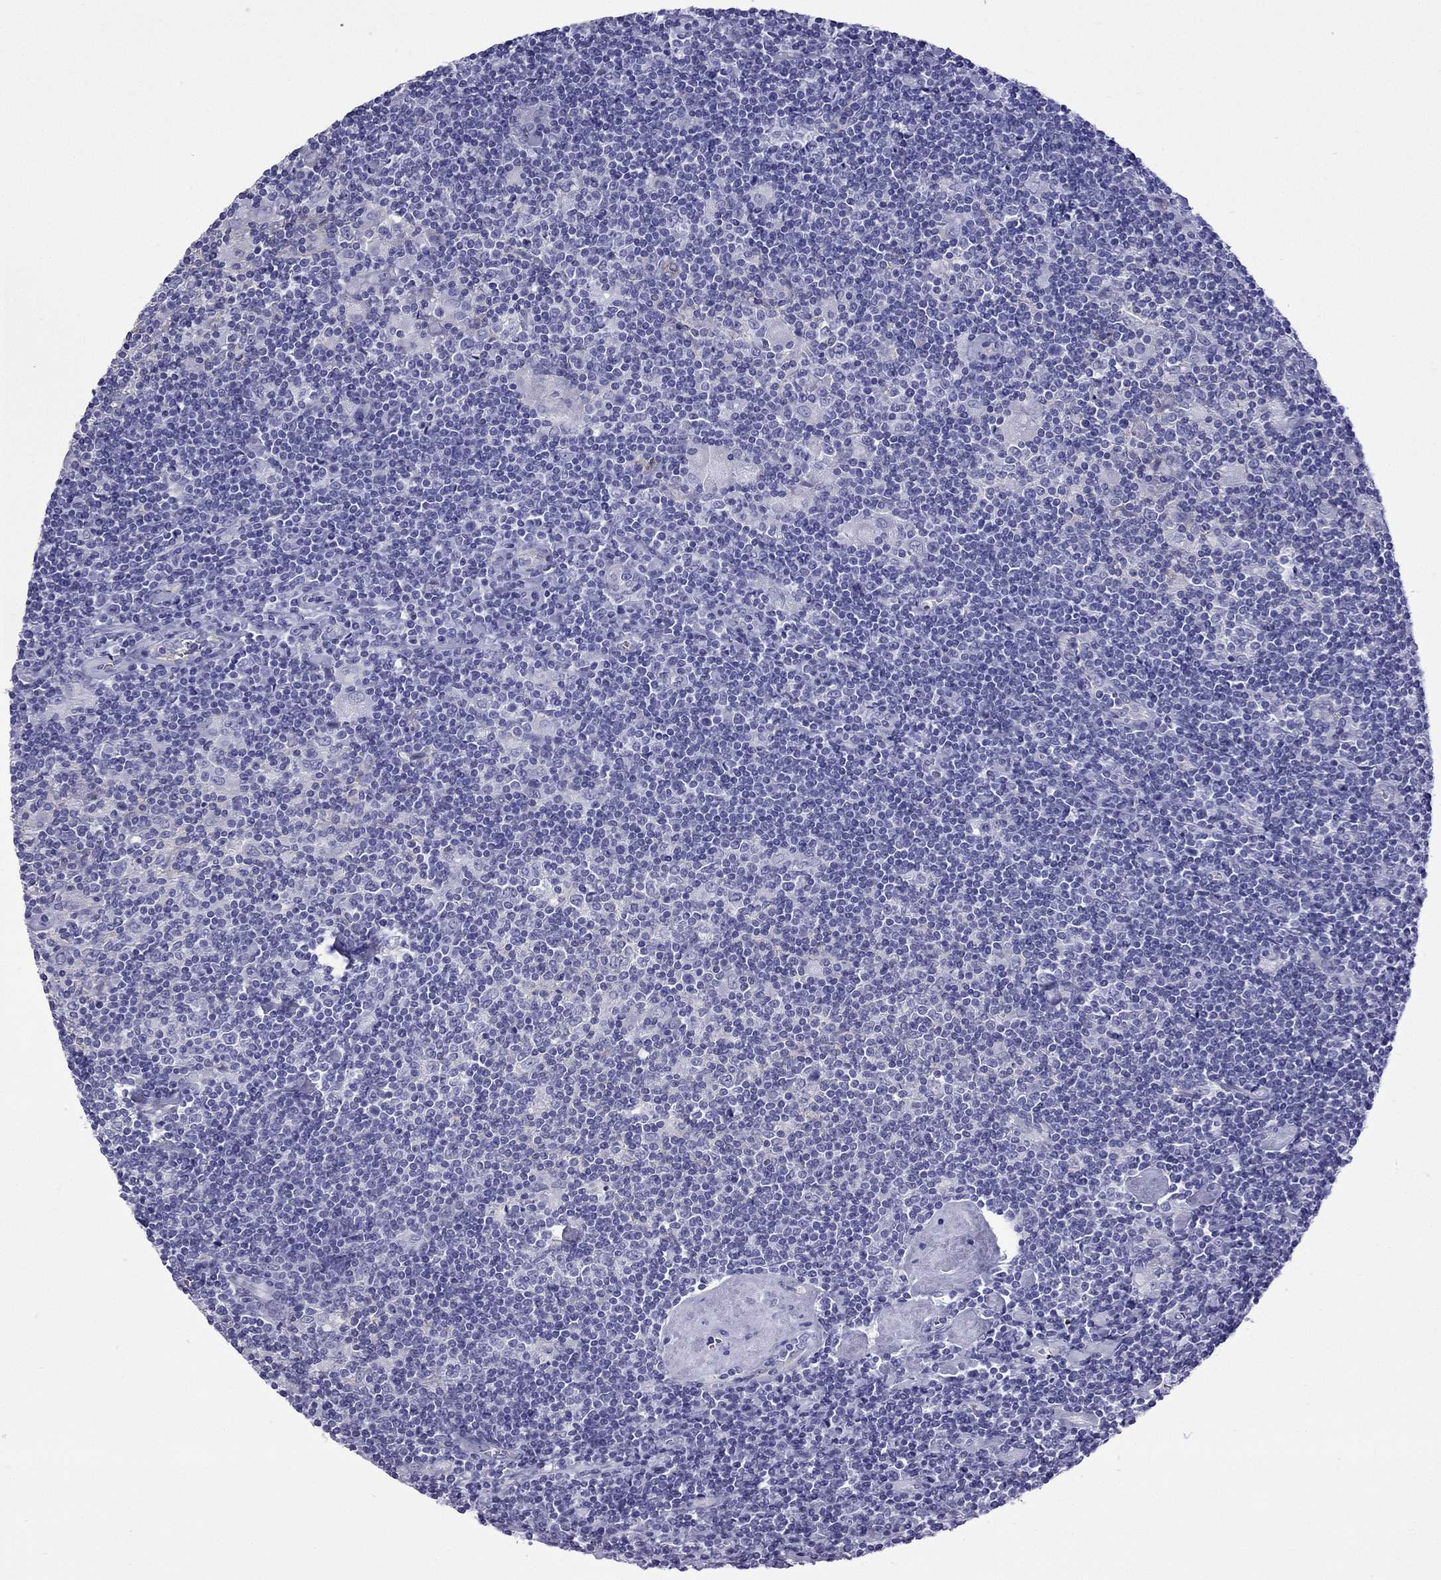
{"staining": {"intensity": "negative", "quantity": "none", "location": "none"}, "tissue": "lymphoma", "cell_type": "Tumor cells", "image_type": "cancer", "snomed": [{"axis": "morphology", "description": "Hodgkin's disease, NOS"}, {"axis": "topography", "description": "Lymph node"}], "caption": "Hodgkin's disease was stained to show a protein in brown. There is no significant staining in tumor cells.", "gene": "GJA8", "patient": {"sex": "male", "age": 40}}